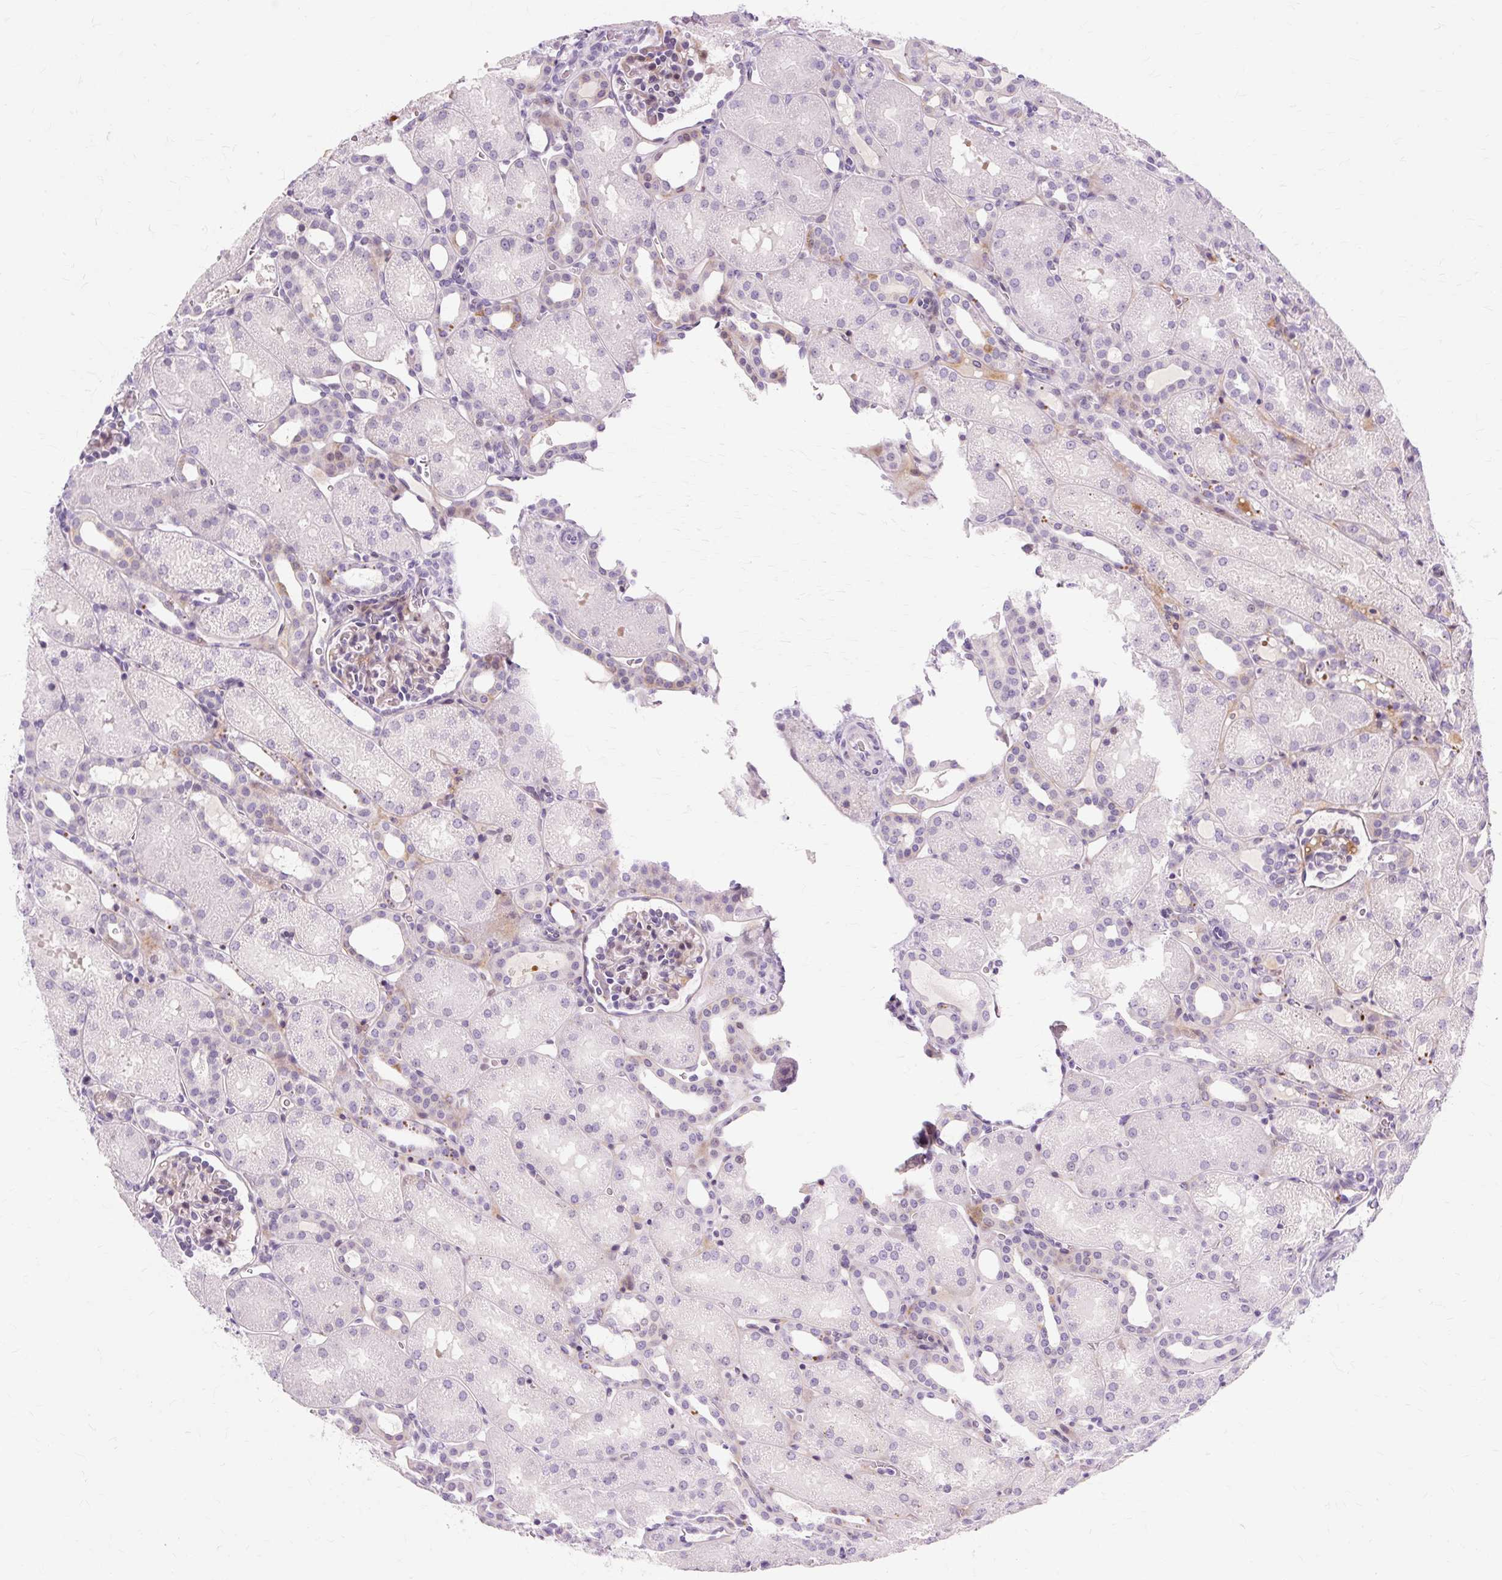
{"staining": {"intensity": "negative", "quantity": "none", "location": "none"}, "tissue": "kidney", "cell_type": "Cells in glomeruli", "image_type": "normal", "snomed": [{"axis": "morphology", "description": "Normal tissue, NOS"}, {"axis": "topography", "description": "Kidney"}], "caption": "Human kidney stained for a protein using immunohistochemistry (IHC) shows no positivity in cells in glomeruli.", "gene": "IRX2", "patient": {"sex": "male", "age": 2}}